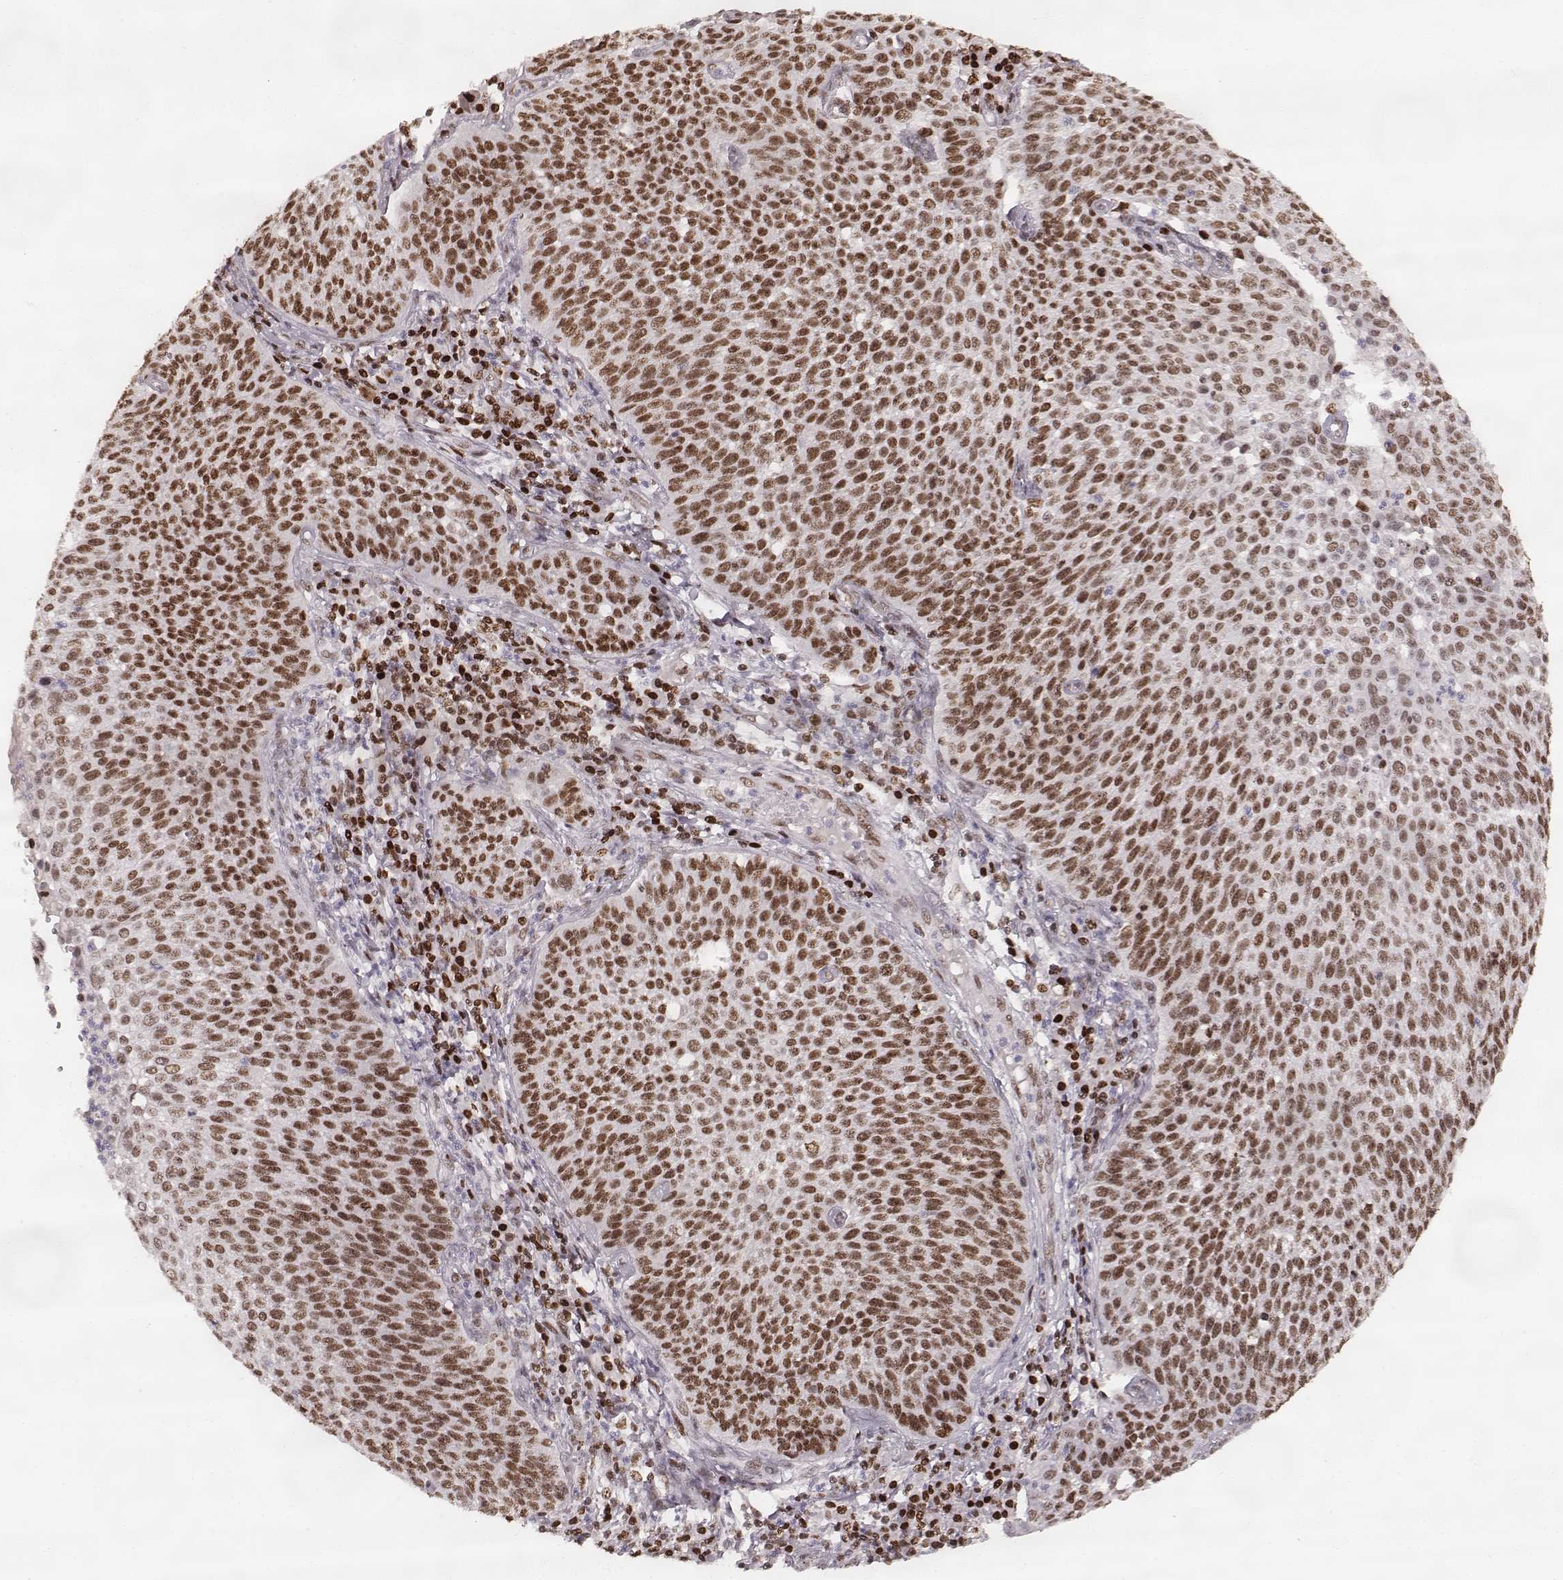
{"staining": {"intensity": "moderate", "quantity": ">75%", "location": "nuclear"}, "tissue": "cervical cancer", "cell_type": "Tumor cells", "image_type": "cancer", "snomed": [{"axis": "morphology", "description": "Squamous cell carcinoma, NOS"}, {"axis": "topography", "description": "Cervix"}], "caption": "An IHC histopathology image of tumor tissue is shown. Protein staining in brown highlights moderate nuclear positivity in squamous cell carcinoma (cervical) within tumor cells.", "gene": "PARP1", "patient": {"sex": "female", "age": 34}}